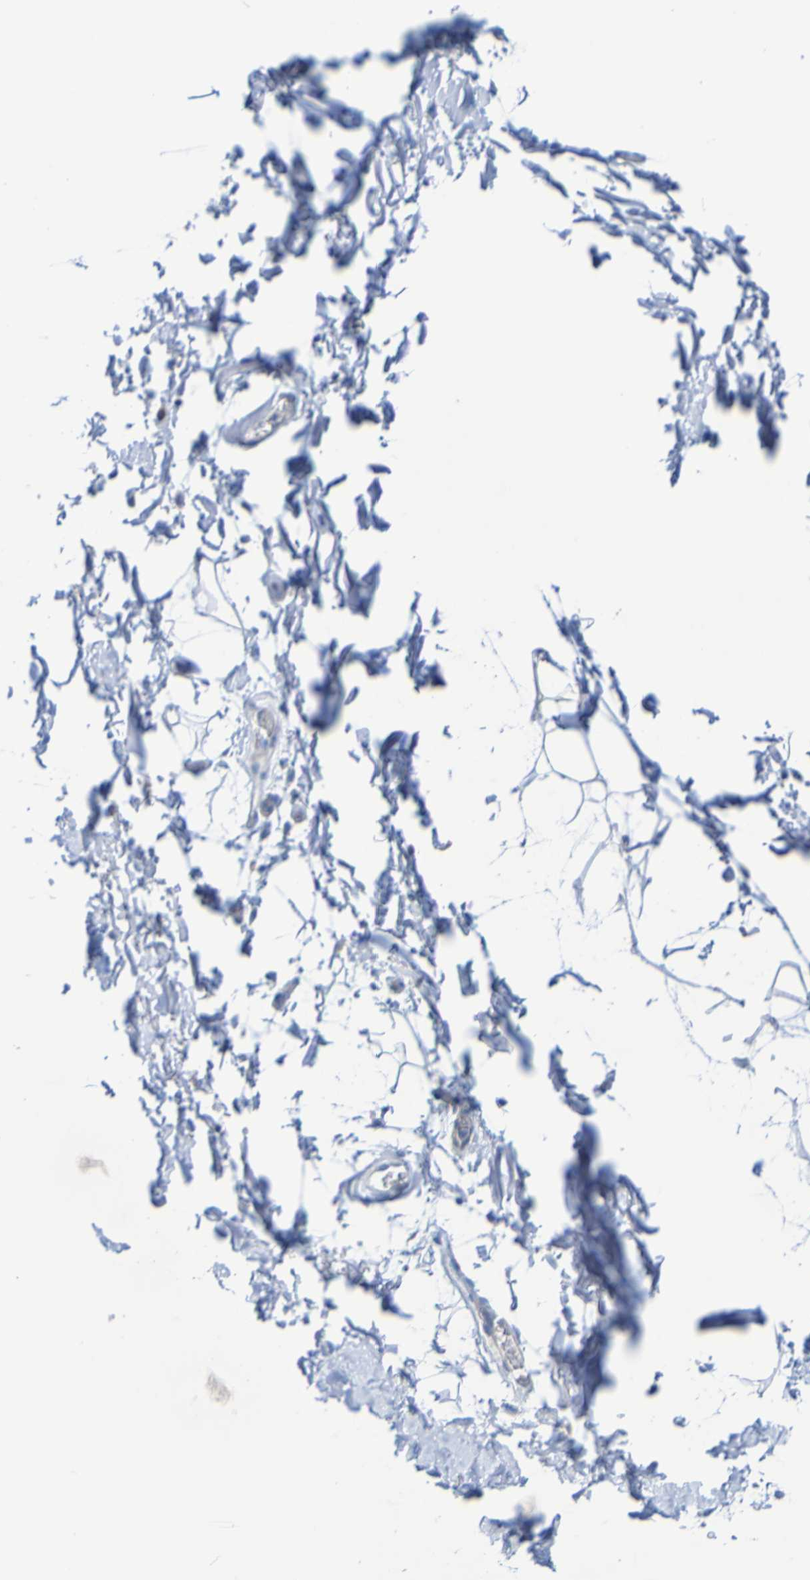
{"staining": {"intensity": "negative", "quantity": "none", "location": "none"}, "tissue": "adipose tissue", "cell_type": "Adipocytes", "image_type": "normal", "snomed": [{"axis": "morphology", "description": "Normal tissue, NOS"}, {"axis": "topography", "description": "Soft tissue"}], "caption": "This photomicrograph is of unremarkable adipose tissue stained with IHC to label a protein in brown with the nuclei are counter-stained blue. There is no positivity in adipocytes. (DAB immunohistochemistry (IHC), high magnification).", "gene": "ACMSD", "patient": {"sex": "male", "age": 72}}